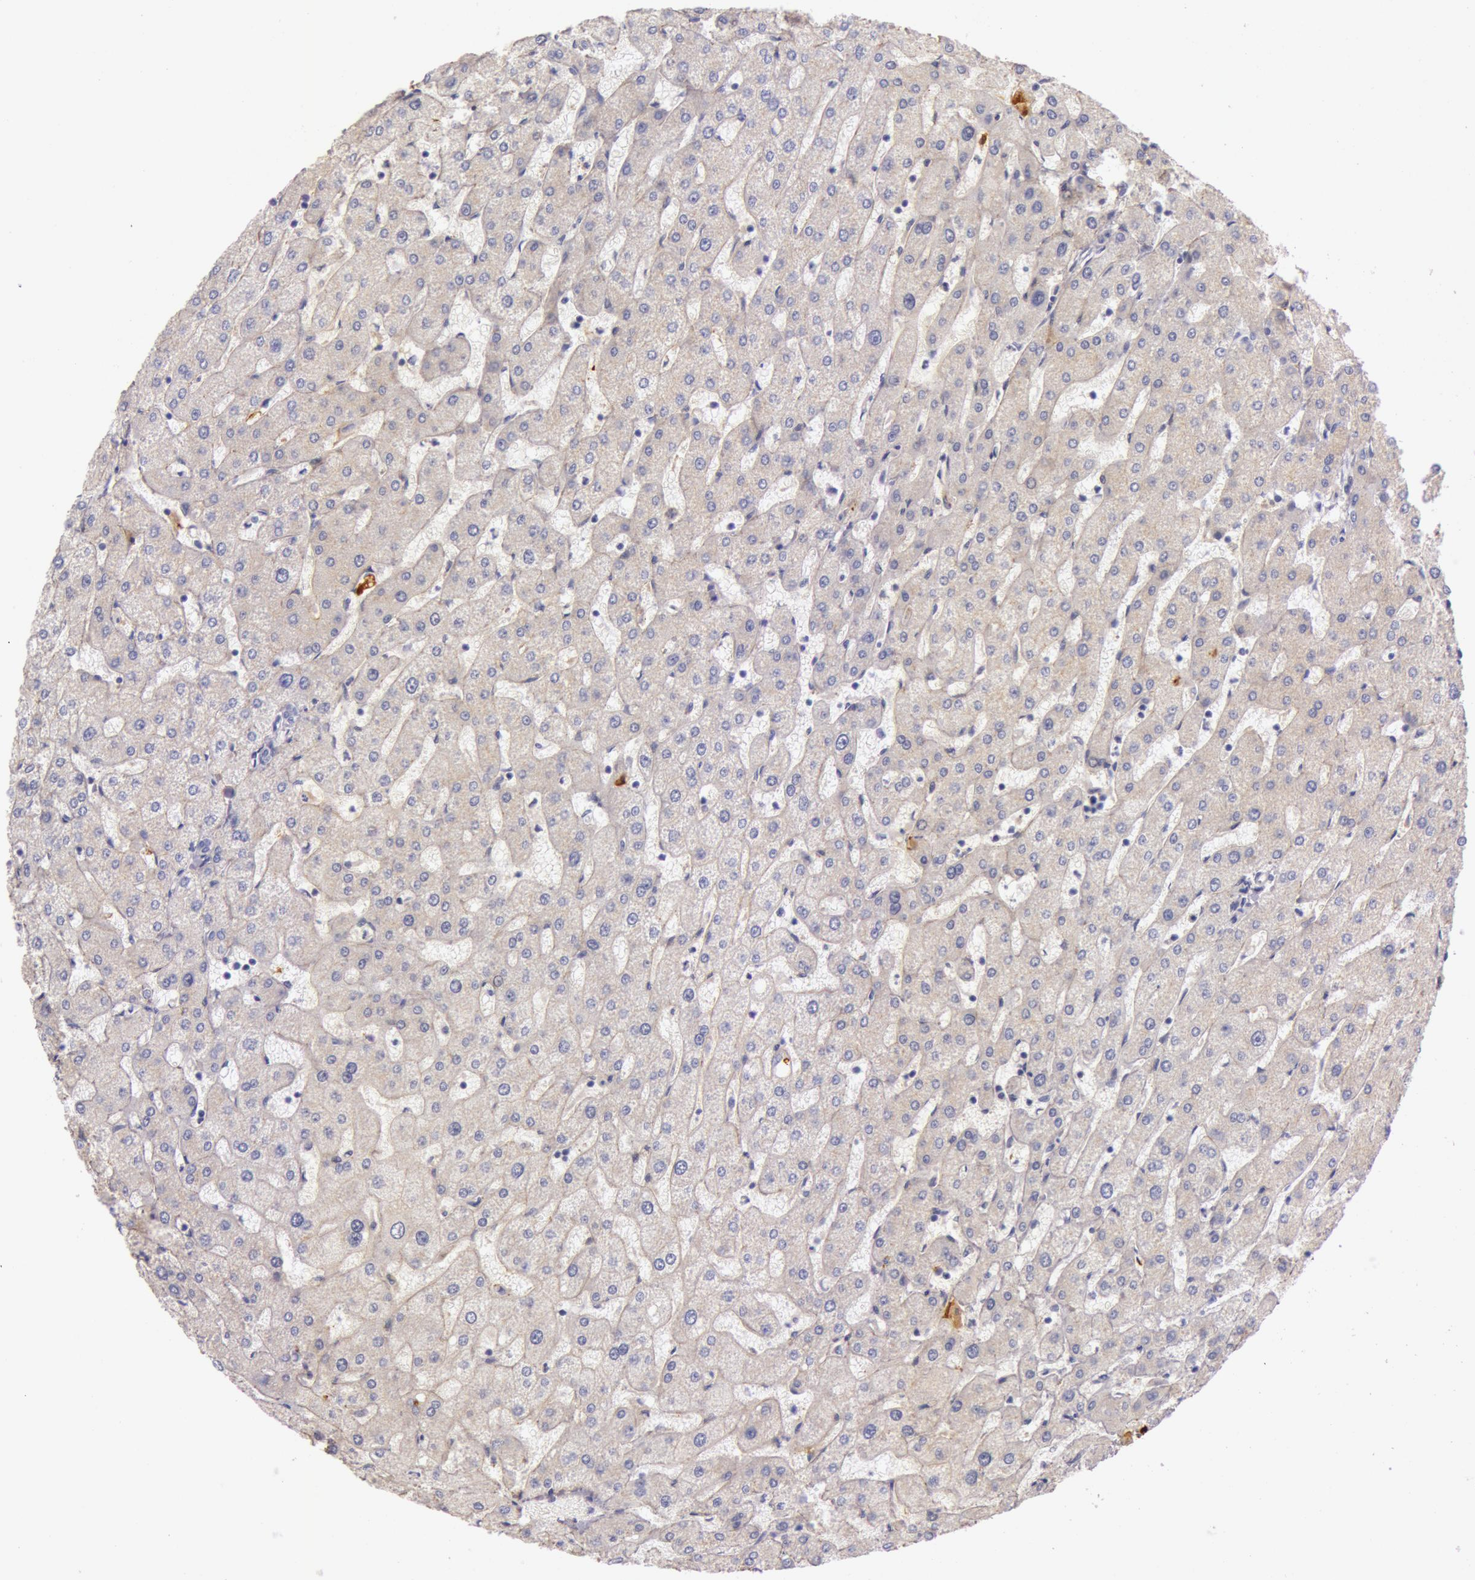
{"staining": {"intensity": "negative", "quantity": "none", "location": "none"}, "tissue": "liver", "cell_type": "Cholangiocytes", "image_type": "normal", "snomed": [{"axis": "morphology", "description": "Normal tissue, NOS"}, {"axis": "topography", "description": "Liver"}], "caption": "An immunohistochemistry image of normal liver is shown. There is no staining in cholangiocytes of liver. Nuclei are stained in blue.", "gene": "C4BPA", "patient": {"sex": "male", "age": 67}}